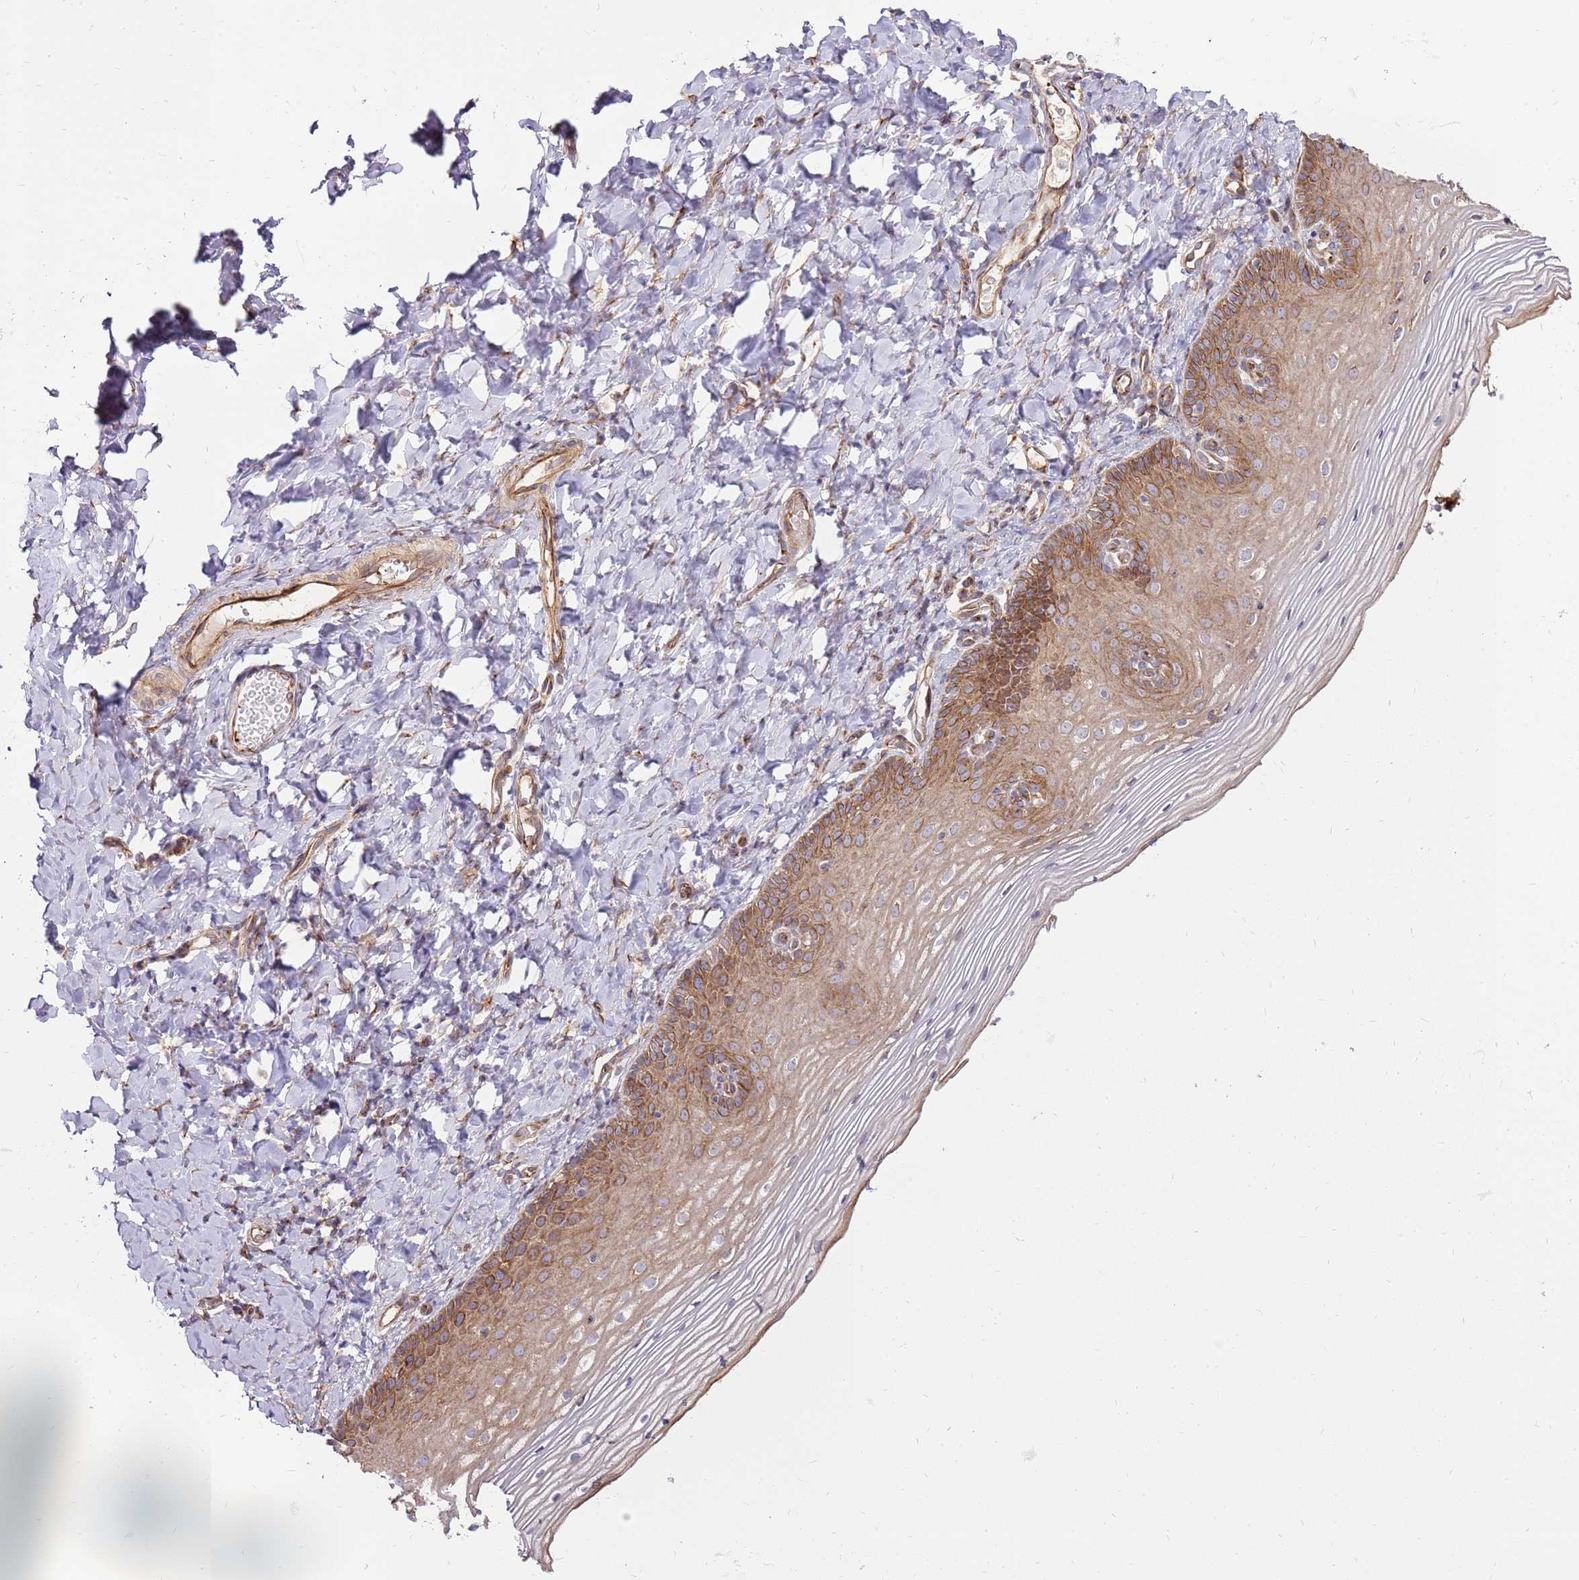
{"staining": {"intensity": "moderate", "quantity": "25%-75%", "location": "cytoplasmic/membranous"}, "tissue": "vagina", "cell_type": "Squamous epithelial cells", "image_type": "normal", "snomed": [{"axis": "morphology", "description": "Normal tissue, NOS"}, {"axis": "topography", "description": "Vagina"}], "caption": "Immunohistochemistry of unremarkable human vagina reveals medium levels of moderate cytoplasmic/membranous staining in approximately 25%-75% of squamous epithelial cells.", "gene": "EMC1", "patient": {"sex": "female", "age": 60}}